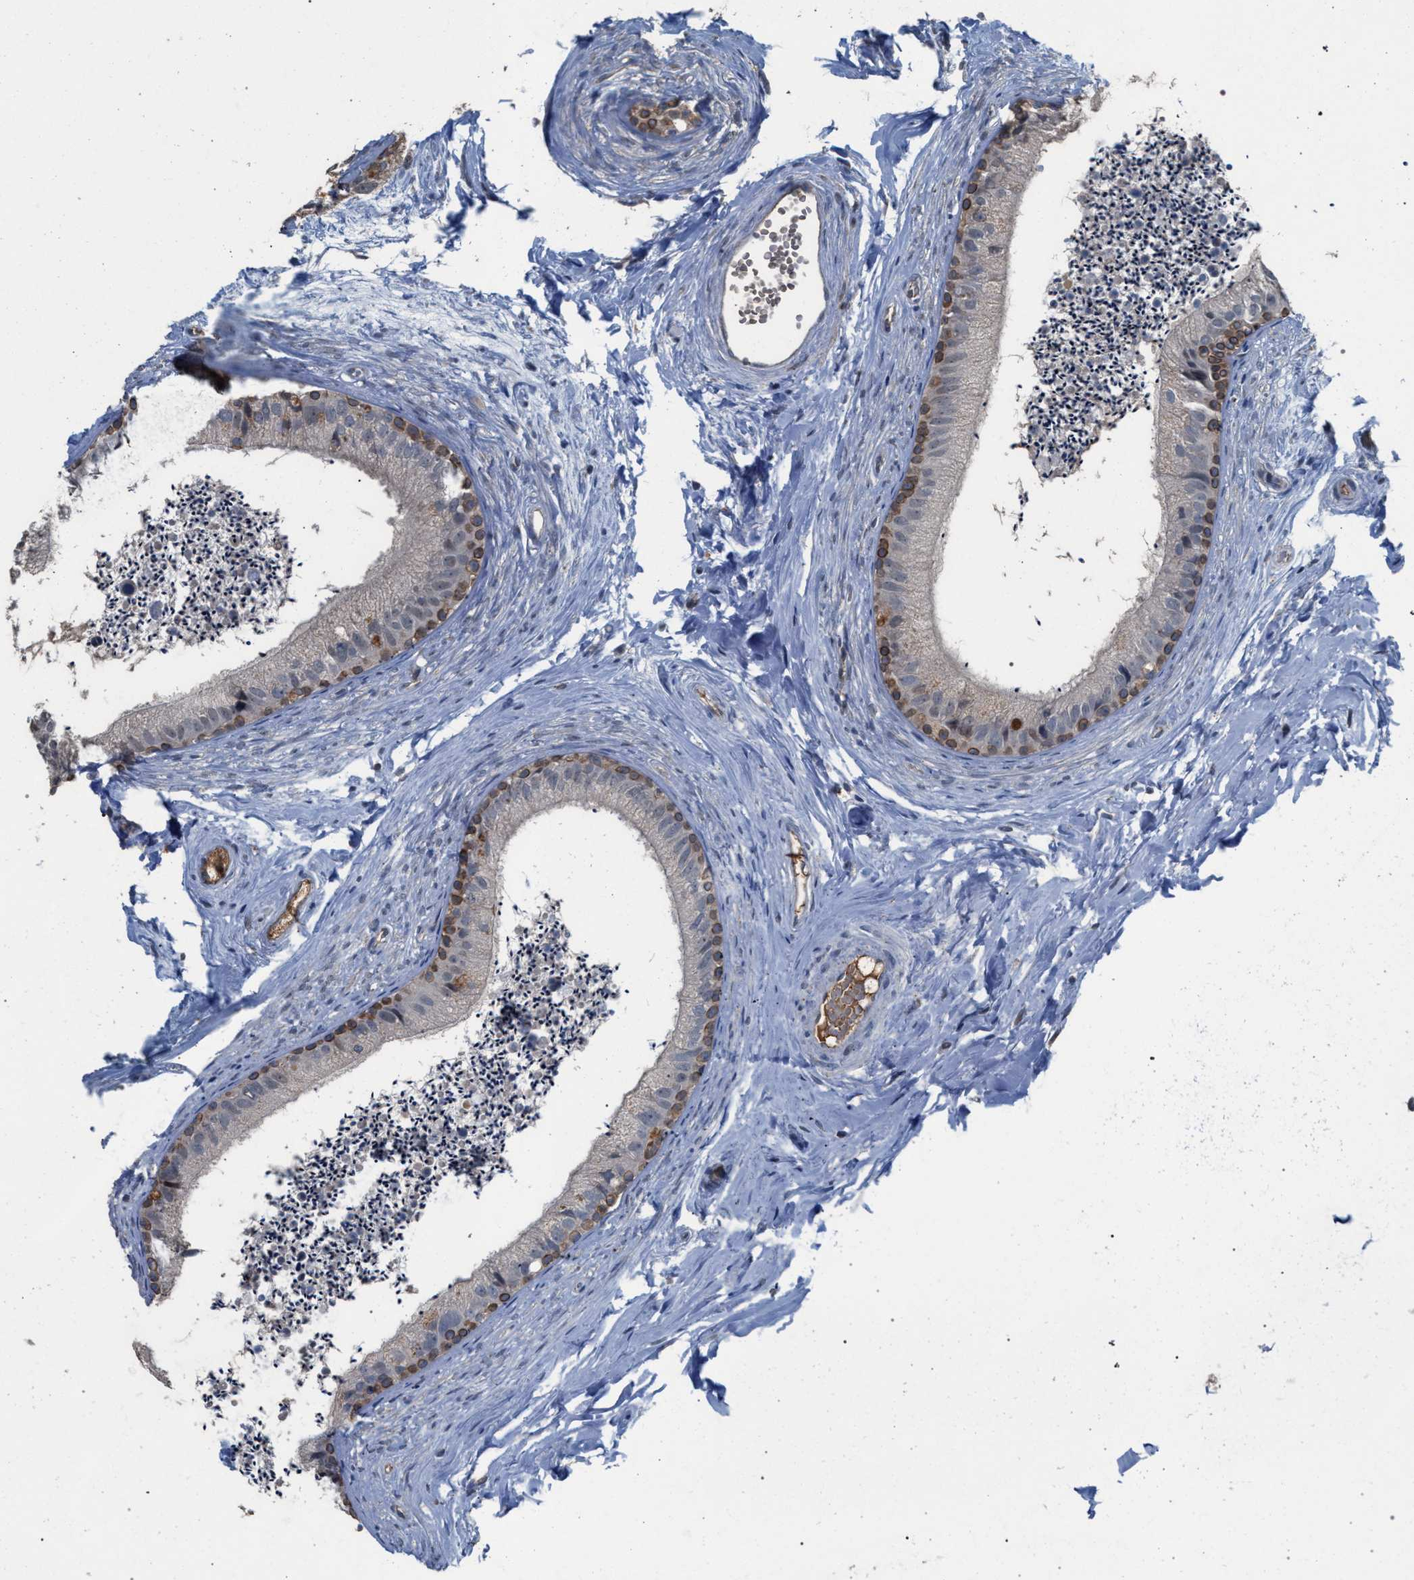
{"staining": {"intensity": "moderate", "quantity": "<25%", "location": "cytoplasmic/membranous"}, "tissue": "epididymis", "cell_type": "Glandular cells", "image_type": "normal", "snomed": [{"axis": "morphology", "description": "Normal tissue, NOS"}, {"axis": "topography", "description": "Epididymis"}], "caption": "Brown immunohistochemical staining in normal human epididymis reveals moderate cytoplasmic/membranous staining in approximately <25% of glandular cells.", "gene": "TECPR1", "patient": {"sex": "male", "age": 56}}